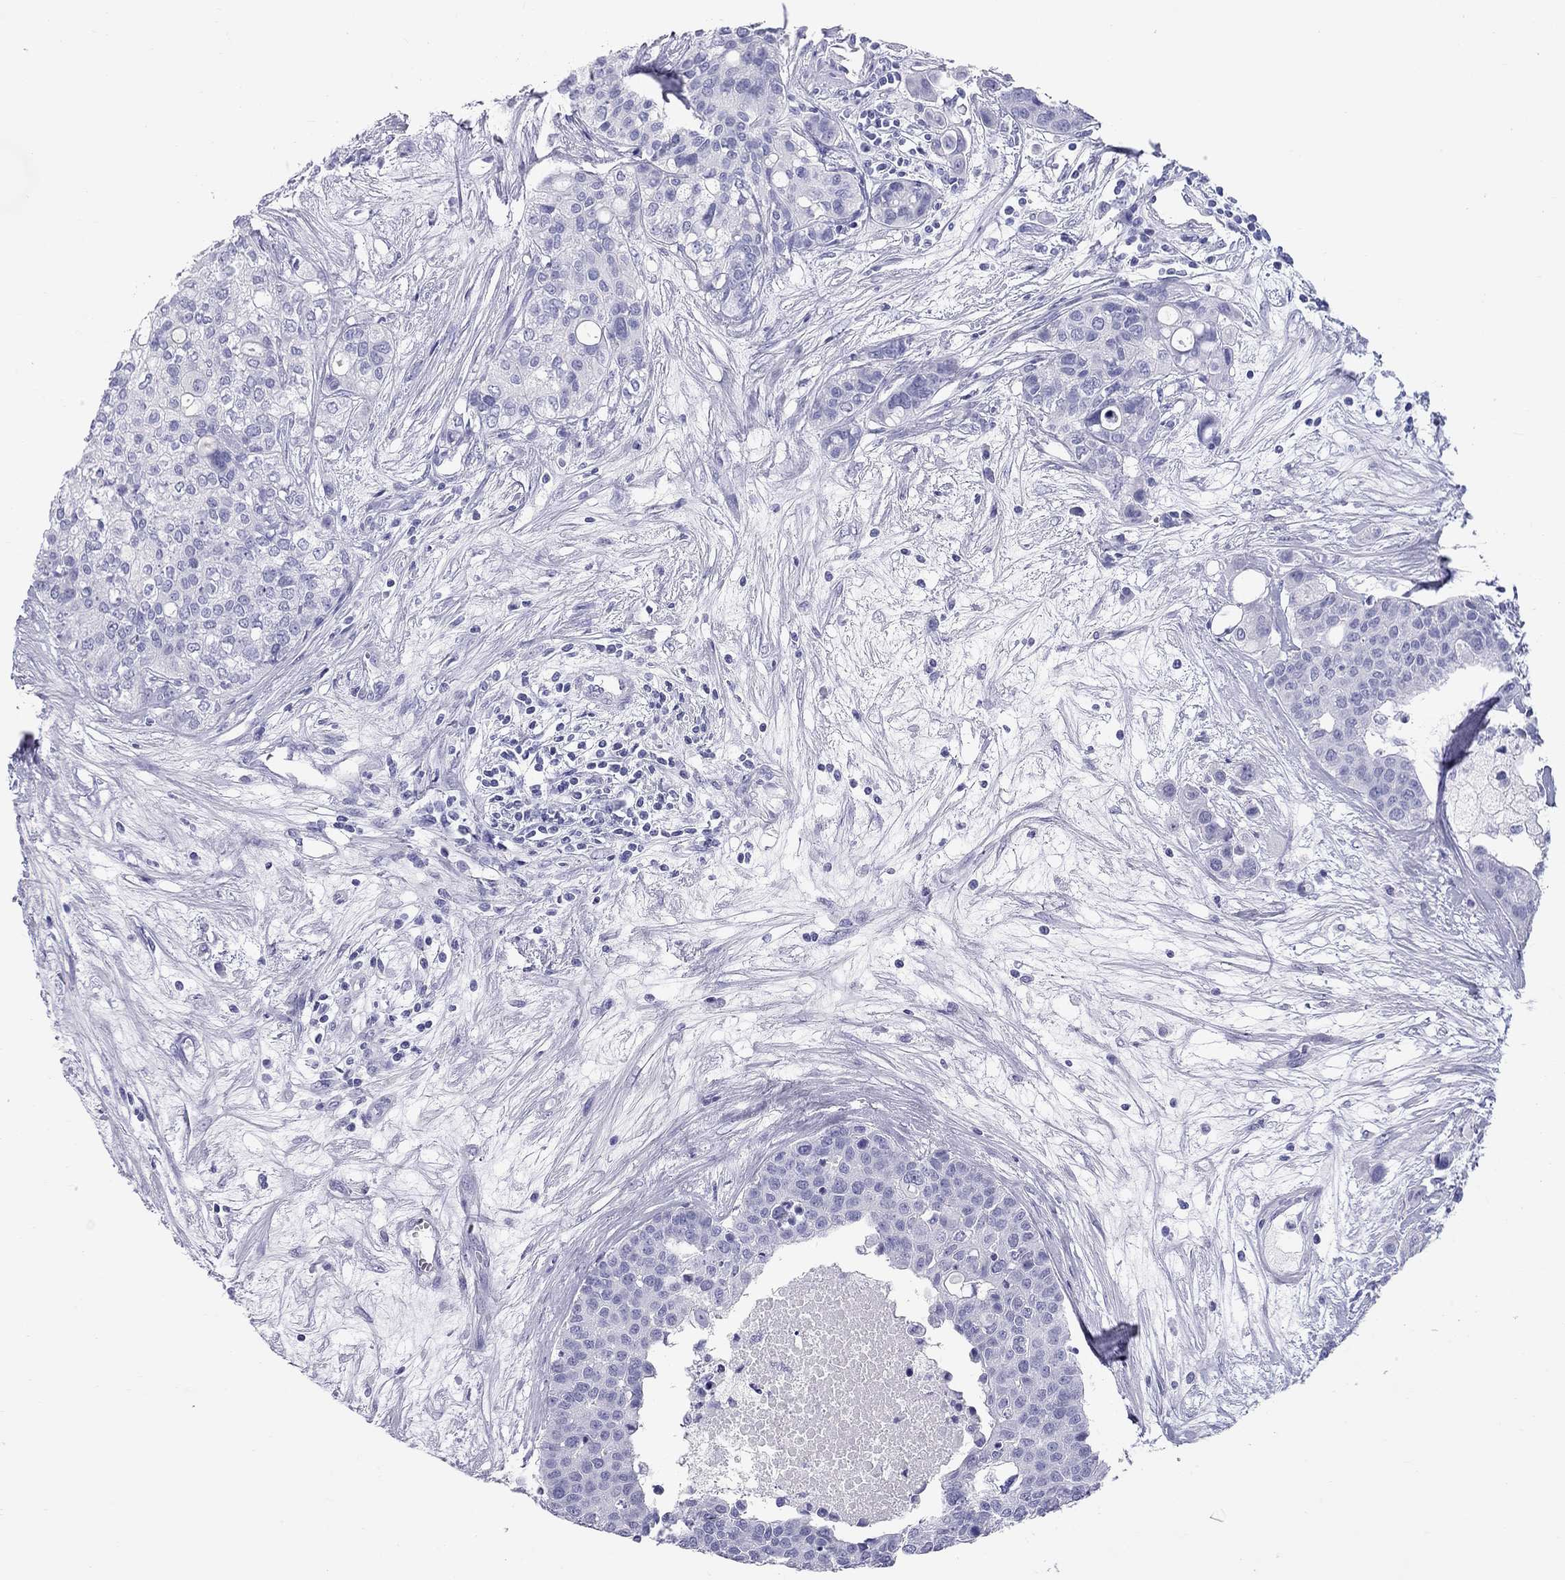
{"staining": {"intensity": "negative", "quantity": "none", "location": "none"}, "tissue": "carcinoid", "cell_type": "Tumor cells", "image_type": "cancer", "snomed": [{"axis": "morphology", "description": "Carcinoid, malignant, NOS"}, {"axis": "topography", "description": "Colon"}], "caption": "Immunohistochemistry (IHC) micrograph of neoplastic tissue: malignant carcinoid stained with DAB displays no significant protein staining in tumor cells.", "gene": "TRPM3", "patient": {"sex": "male", "age": 81}}